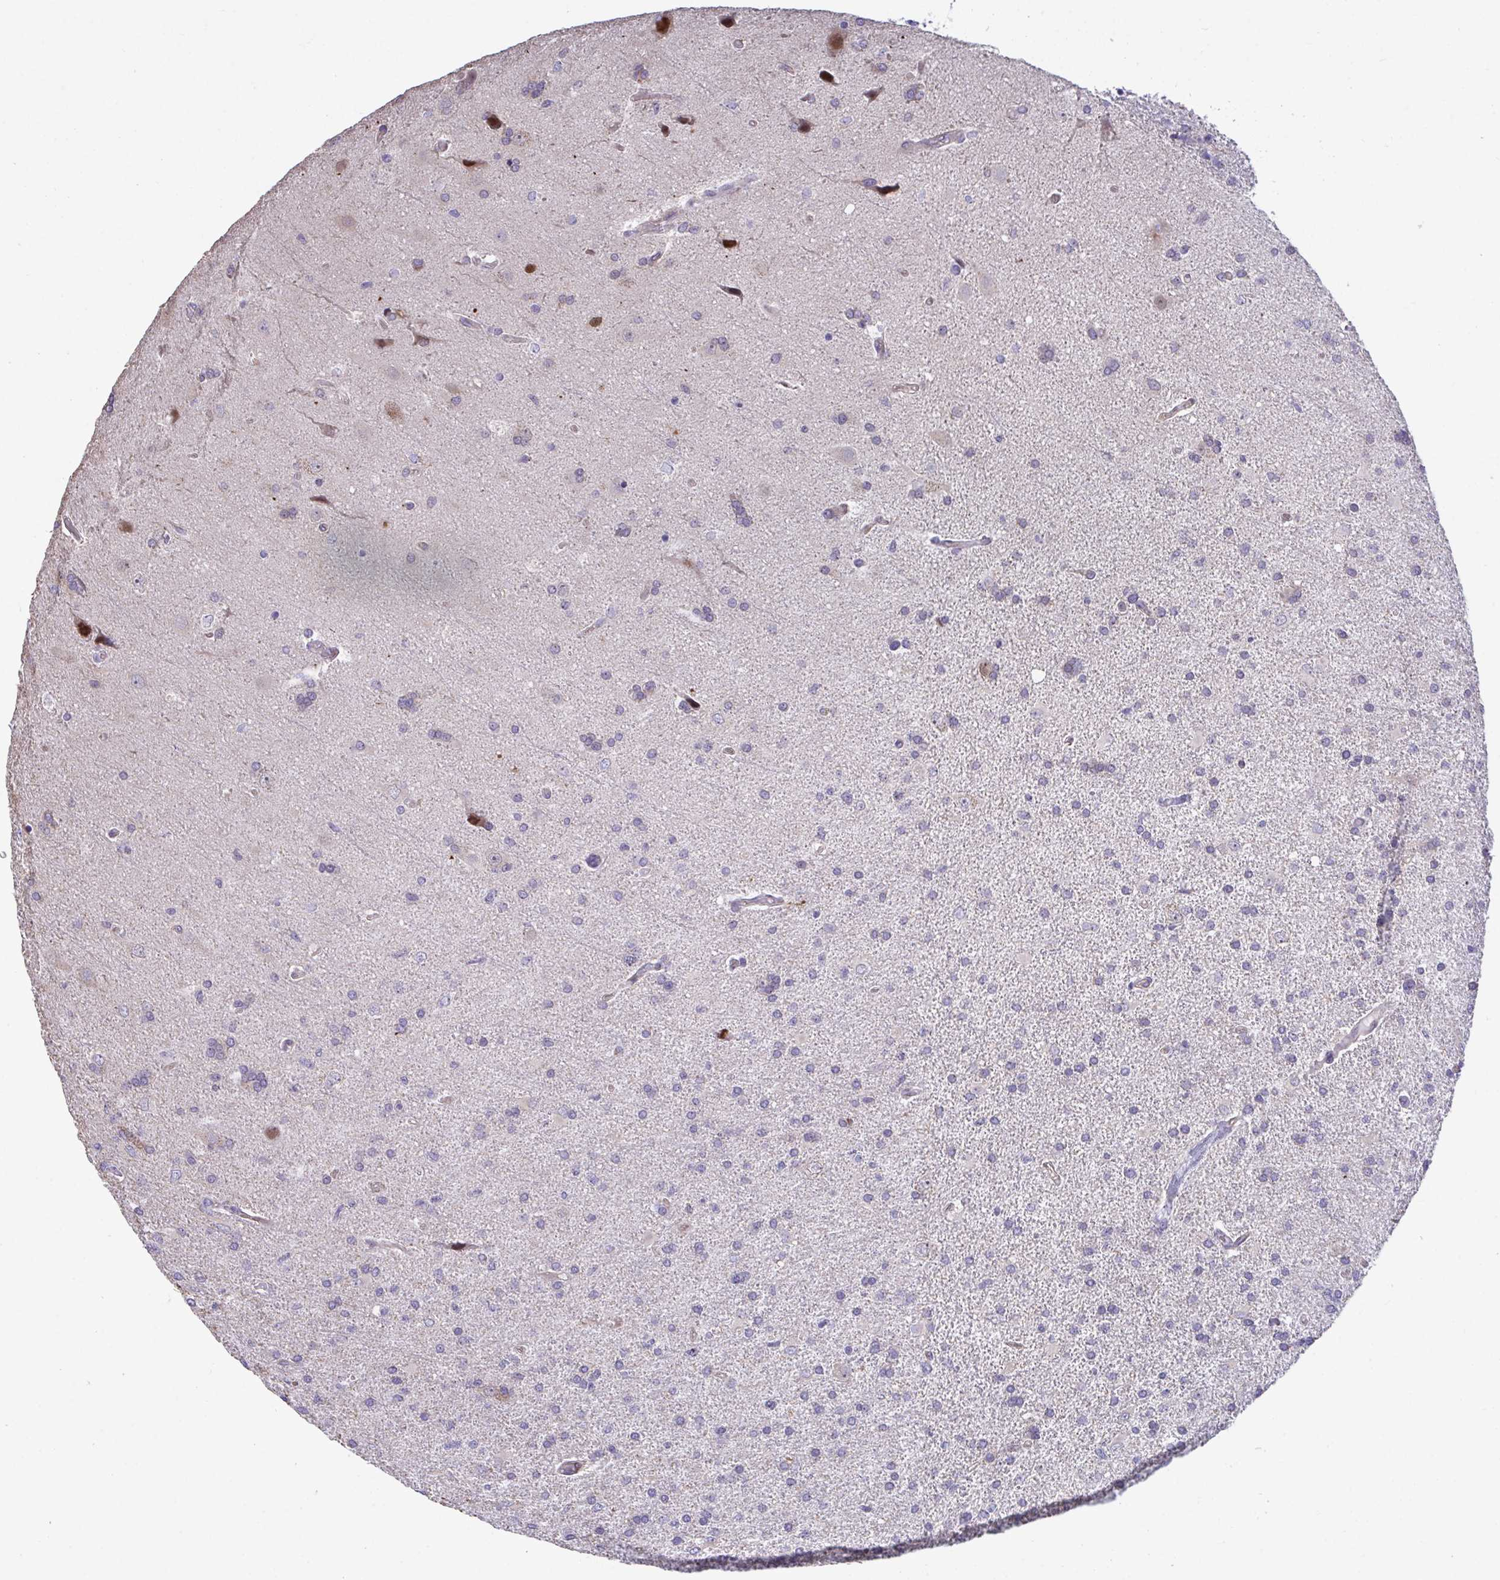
{"staining": {"intensity": "negative", "quantity": "none", "location": "none"}, "tissue": "glioma", "cell_type": "Tumor cells", "image_type": "cancer", "snomed": [{"axis": "morphology", "description": "Glioma, malignant, High grade"}, {"axis": "topography", "description": "Brain"}], "caption": "An immunohistochemistry photomicrograph of glioma is shown. There is no staining in tumor cells of glioma. (Brightfield microscopy of DAB (3,3'-diaminobenzidine) immunohistochemistry at high magnification).", "gene": "CENPQ", "patient": {"sex": "male", "age": 68}}